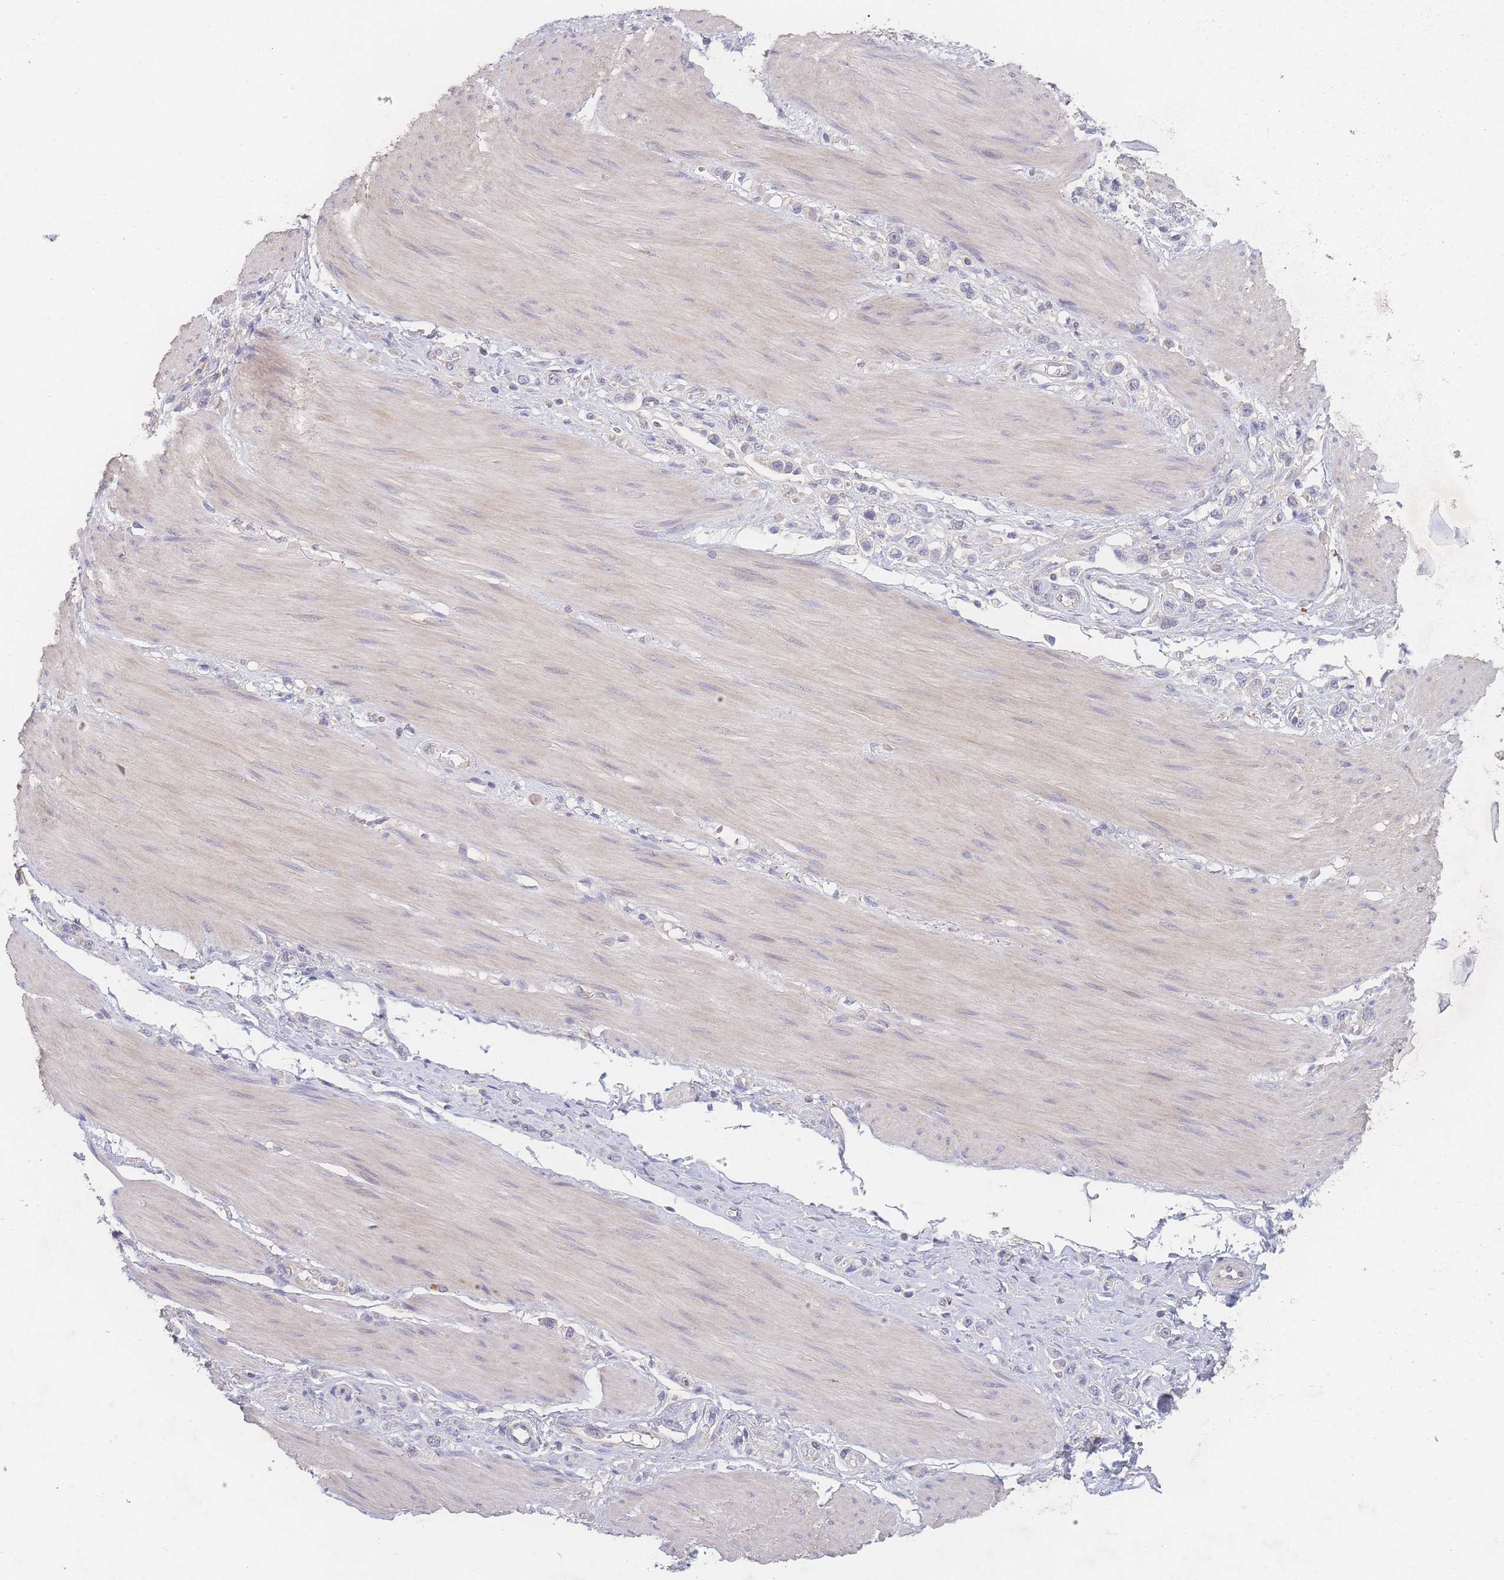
{"staining": {"intensity": "negative", "quantity": "none", "location": "none"}, "tissue": "stomach cancer", "cell_type": "Tumor cells", "image_type": "cancer", "snomed": [{"axis": "morphology", "description": "Adenocarcinoma, NOS"}, {"axis": "topography", "description": "Stomach"}], "caption": "The IHC image has no significant expression in tumor cells of stomach cancer tissue. The staining is performed using DAB (3,3'-diaminobenzidine) brown chromogen with nuclei counter-stained in using hematoxylin.", "gene": "GIPR", "patient": {"sex": "female", "age": 65}}